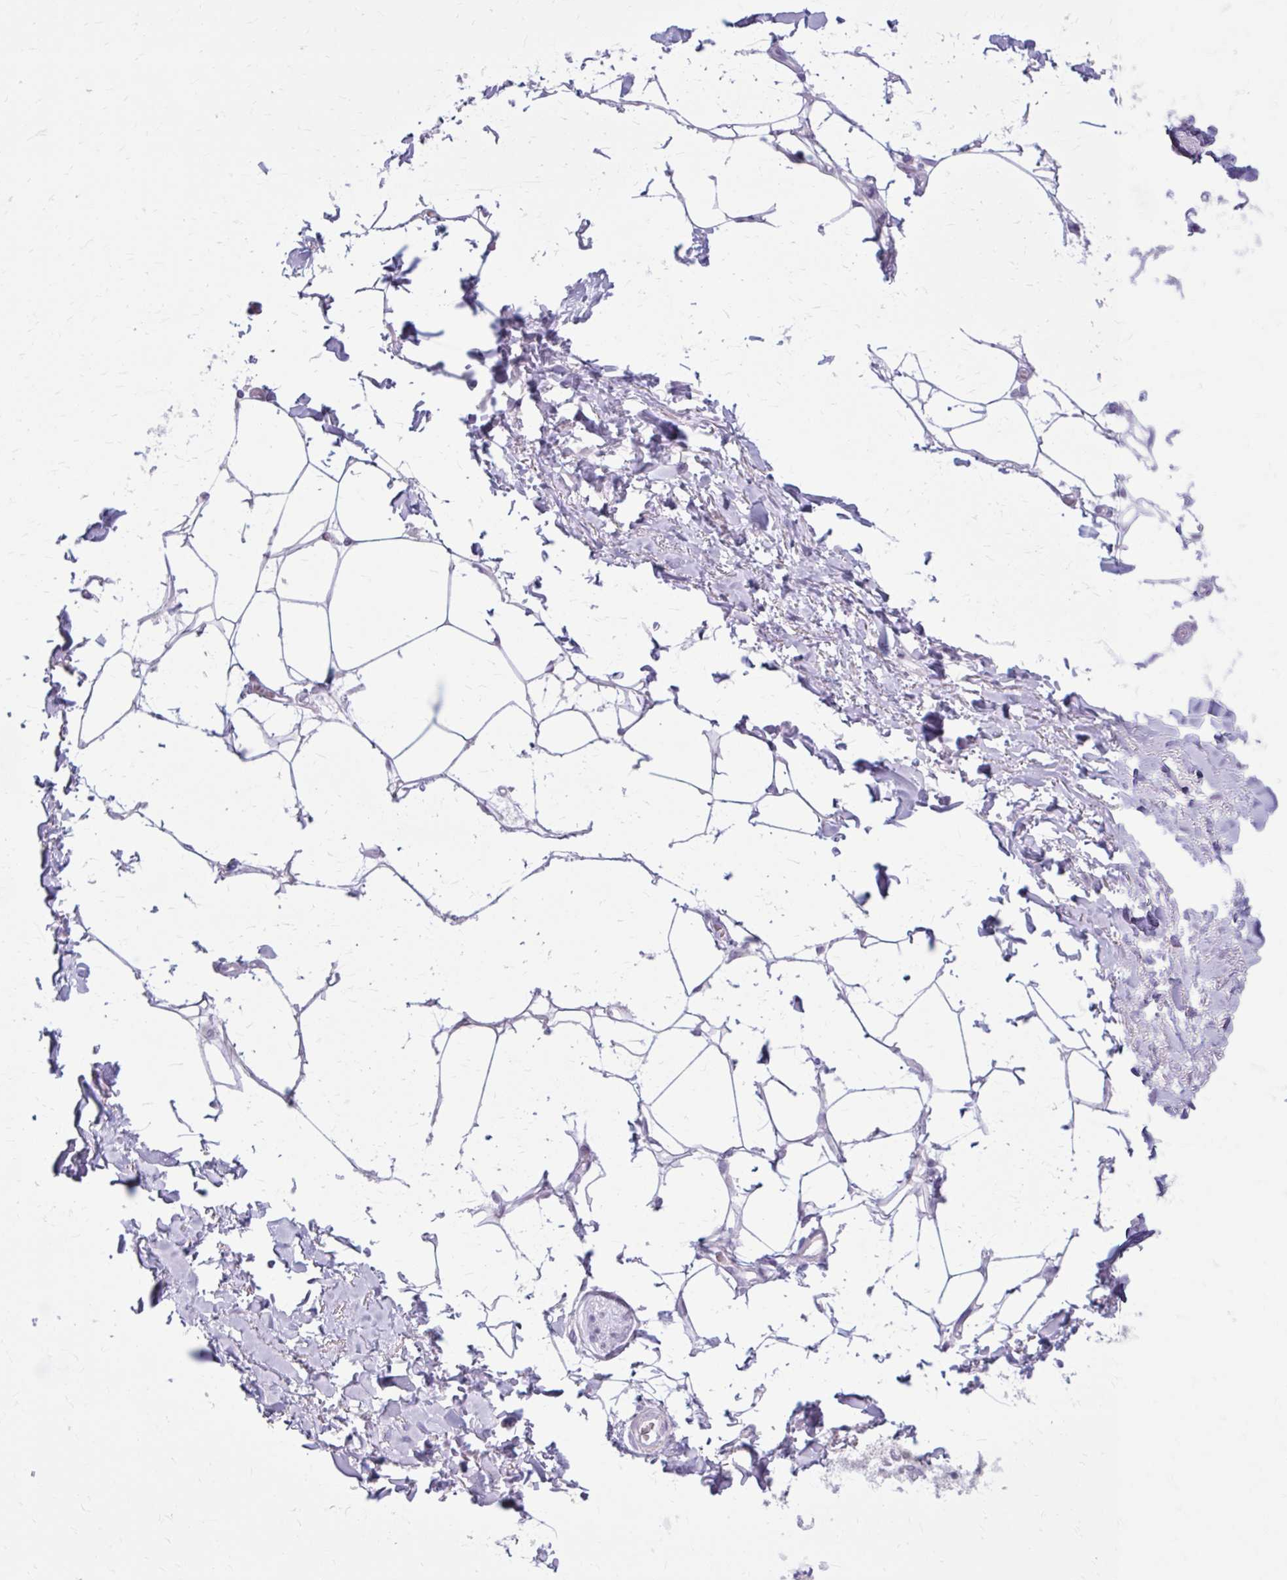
{"staining": {"intensity": "negative", "quantity": "none", "location": "none"}, "tissue": "adipose tissue", "cell_type": "Adipocytes", "image_type": "normal", "snomed": [{"axis": "morphology", "description": "Normal tissue, NOS"}, {"axis": "topography", "description": "Vagina"}, {"axis": "topography", "description": "Peripheral nerve tissue"}], "caption": "Adipocytes show no significant positivity in benign adipose tissue. (DAB immunohistochemistry (IHC), high magnification).", "gene": "OR4B1", "patient": {"sex": "female", "age": 71}}